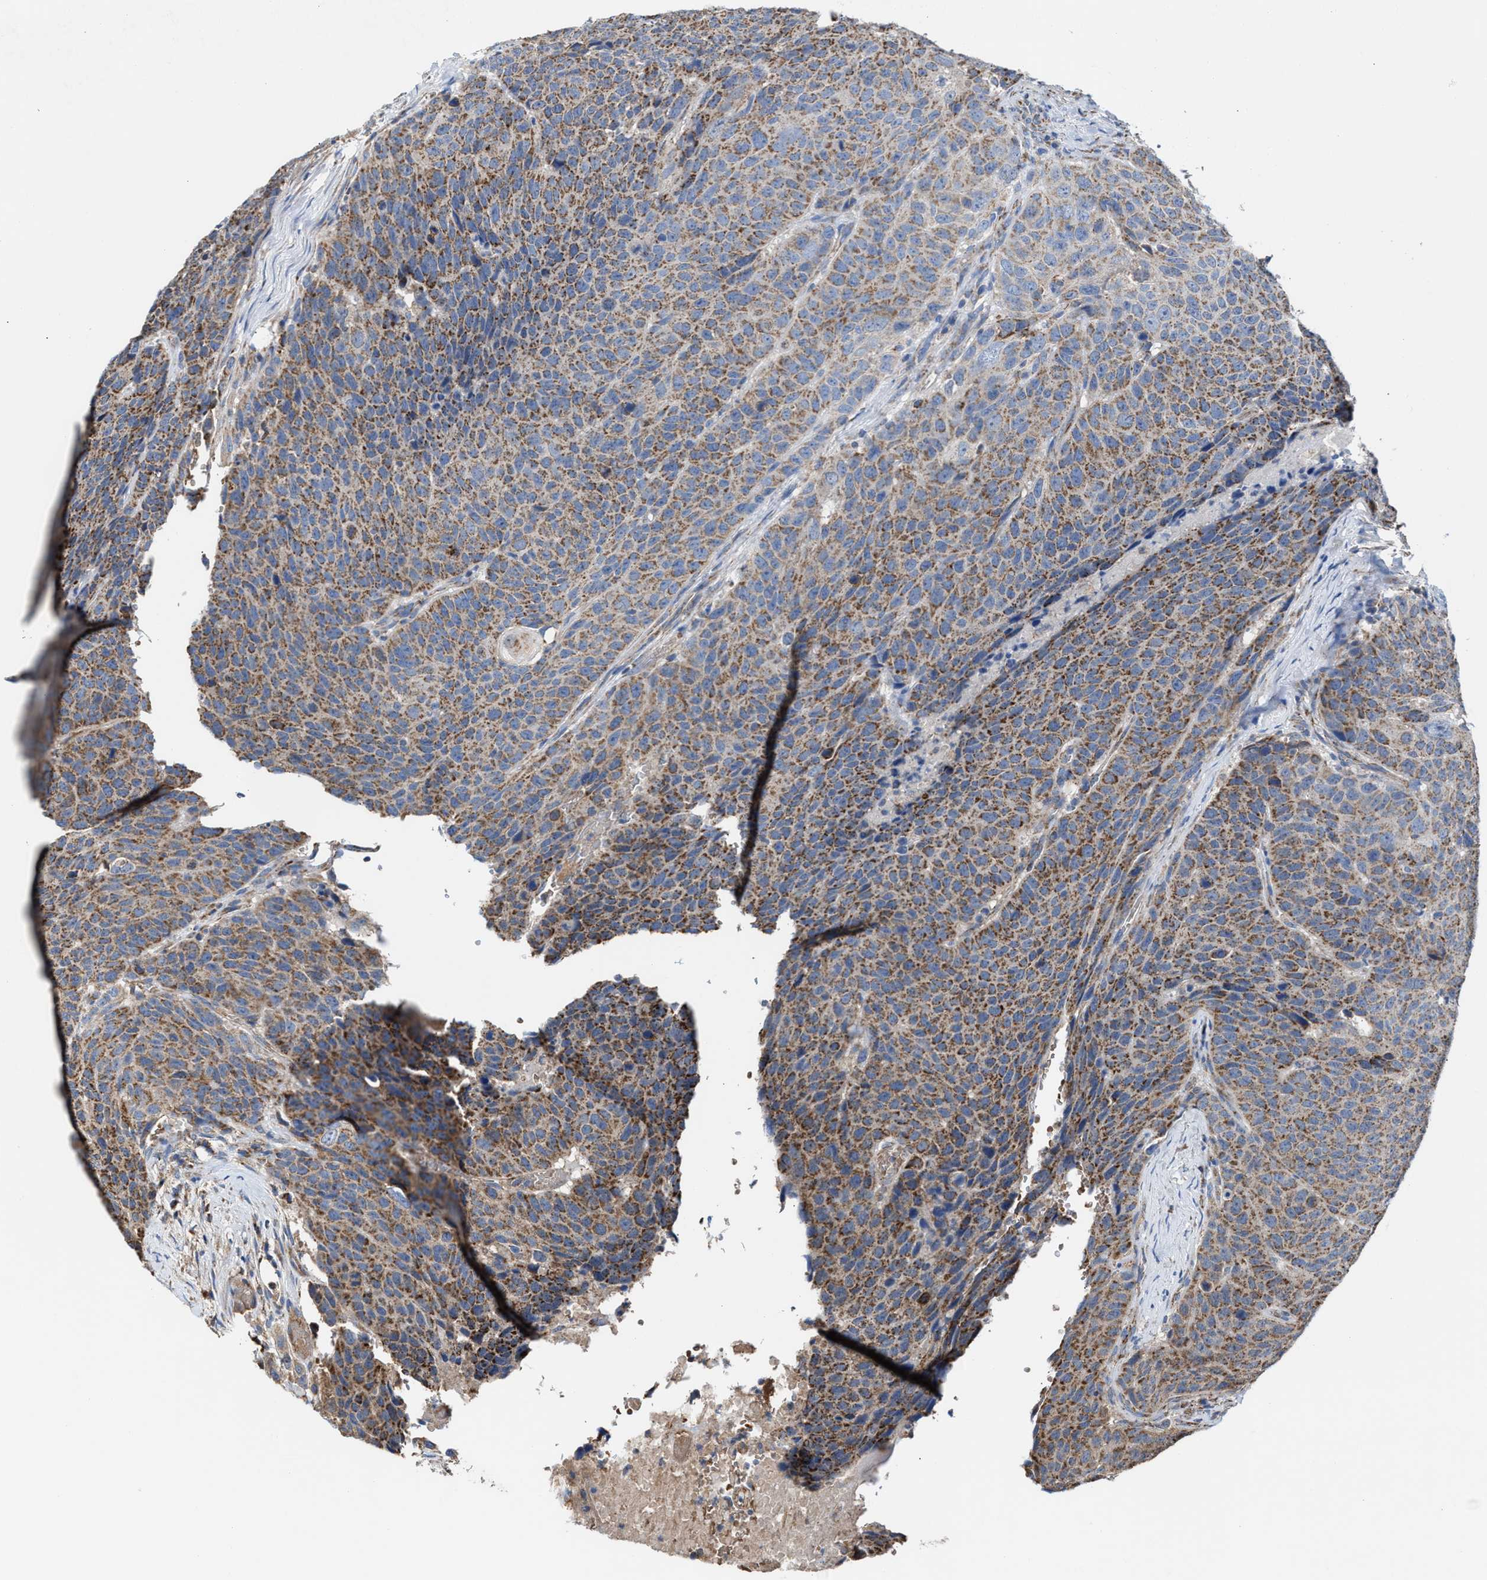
{"staining": {"intensity": "moderate", "quantity": ">75%", "location": "cytoplasmic/membranous"}, "tissue": "head and neck cancer", "cell_type": "Tumor cells", "image_type": "cancer", "snomed": [{"axis": "morphology", "description": "Squamous cell carcinoma, NOS"}, {"axis": "topography", "description": "Head-Neck"}], "caption": "Moderate cytoplasmic/membranous staining is appreciated in approximately >75% of tumor cells in head and neck cancer (squamous cell carcinoma). The staining was performed using DAB to visualize the protein expression in brown, while the nuclei were stained in blue with hematoxylin (Magnification: 20x).", "gene": "MECR", "patient": {"sex": "male", "age": 66}}